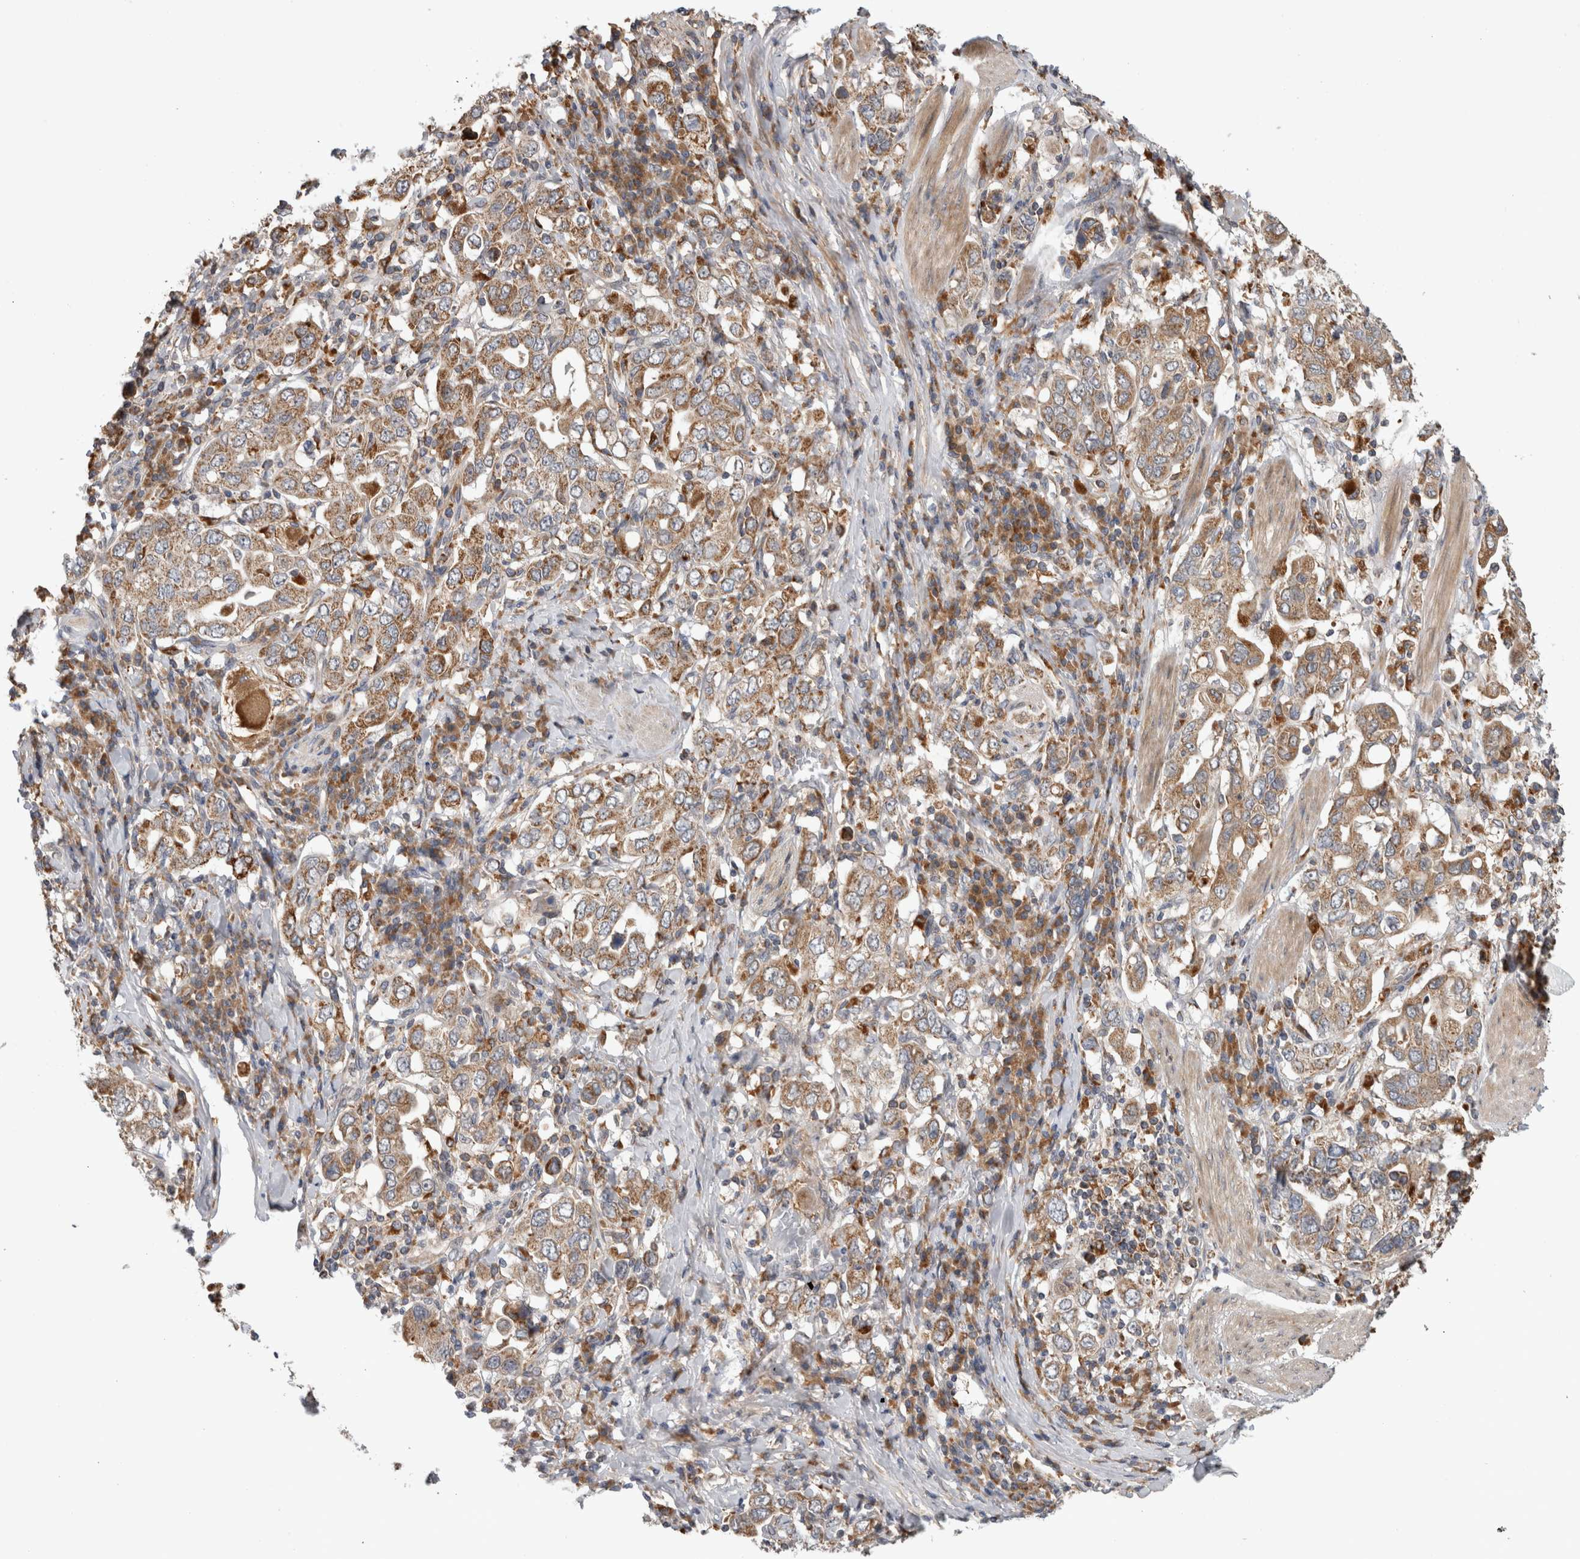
{"staining": {"intensity": "moderate", "quantity": ">75%", "location": "cytoplasmic/membranous"}, "tissue": "stomach cancer", "cell_type": "Tumor cells", "image_type": "cancer", "snomed": [{"axis": "morphology", "description": "Adenocarcinoma, NOS"}, {"axis": "topography", "description": "Stomach, upper"}], "caption": "This micrograph reveals IHC staining of human stomach adenocarcinoma, with medium moderate cytoplasmic/membranous staining in approximately >75% of tumor cells.", "gene": "ADGRL3", "patient": {"sex": "male", "age": 62}}